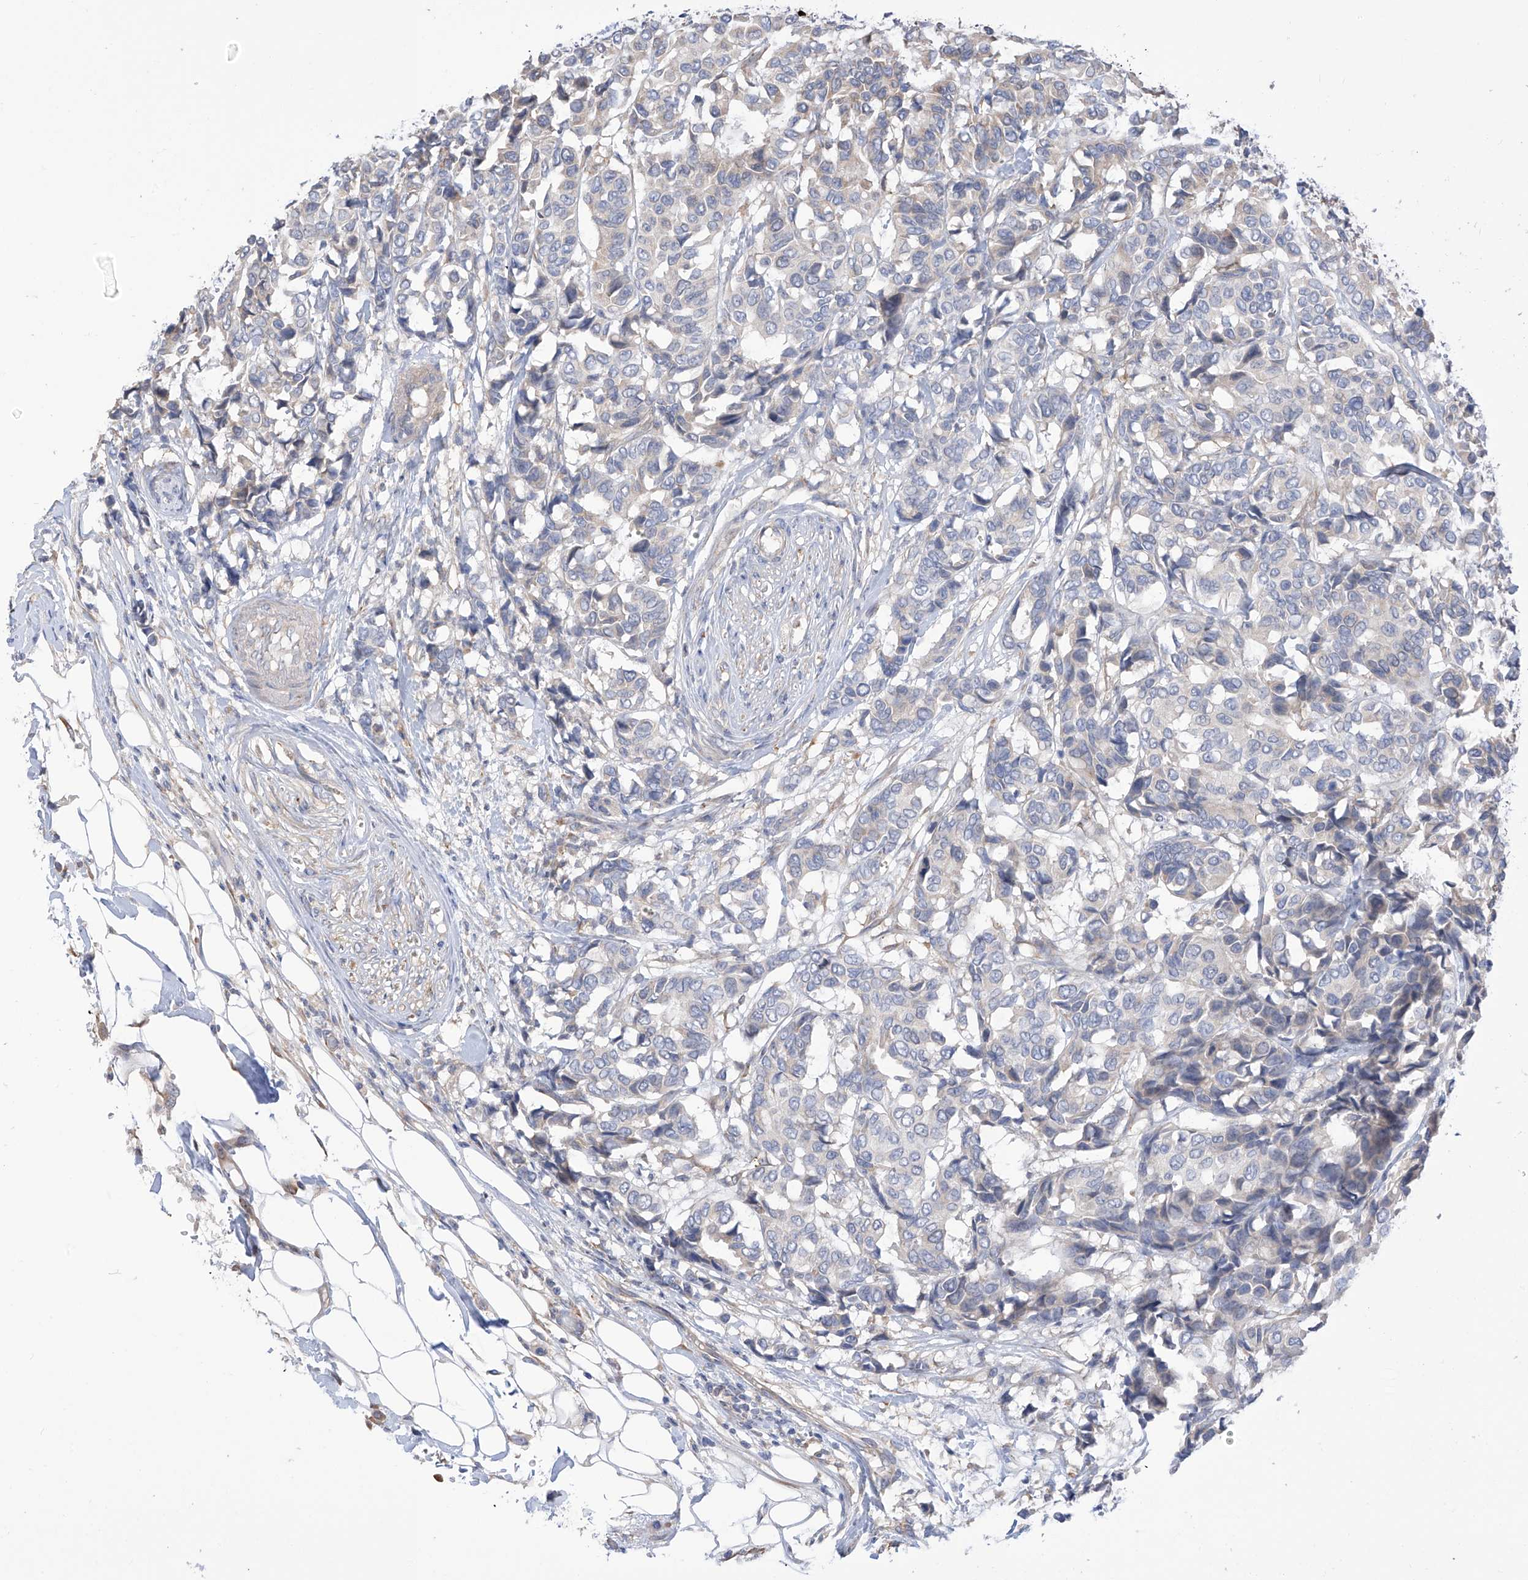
{"staining": {"intensity": "negative", "quantity": "none", "location": "none"}, "tissue": "breast cancer", "cell_type": "Tumor cells", "image_type": "cancer", "snomed": [{"axis": "morphology", "description": "Duct carcinoma"}, {"axis": "topography", "description": "Breast"}], "caption": "High magnification brightfield microscopy of breast cancer stained with DAB (brown) and counterstained with hematoxylin (blue): tumor cells show no significant staining.", "gene": "REC8", "patient": {"sex": "female", "age": 87}}